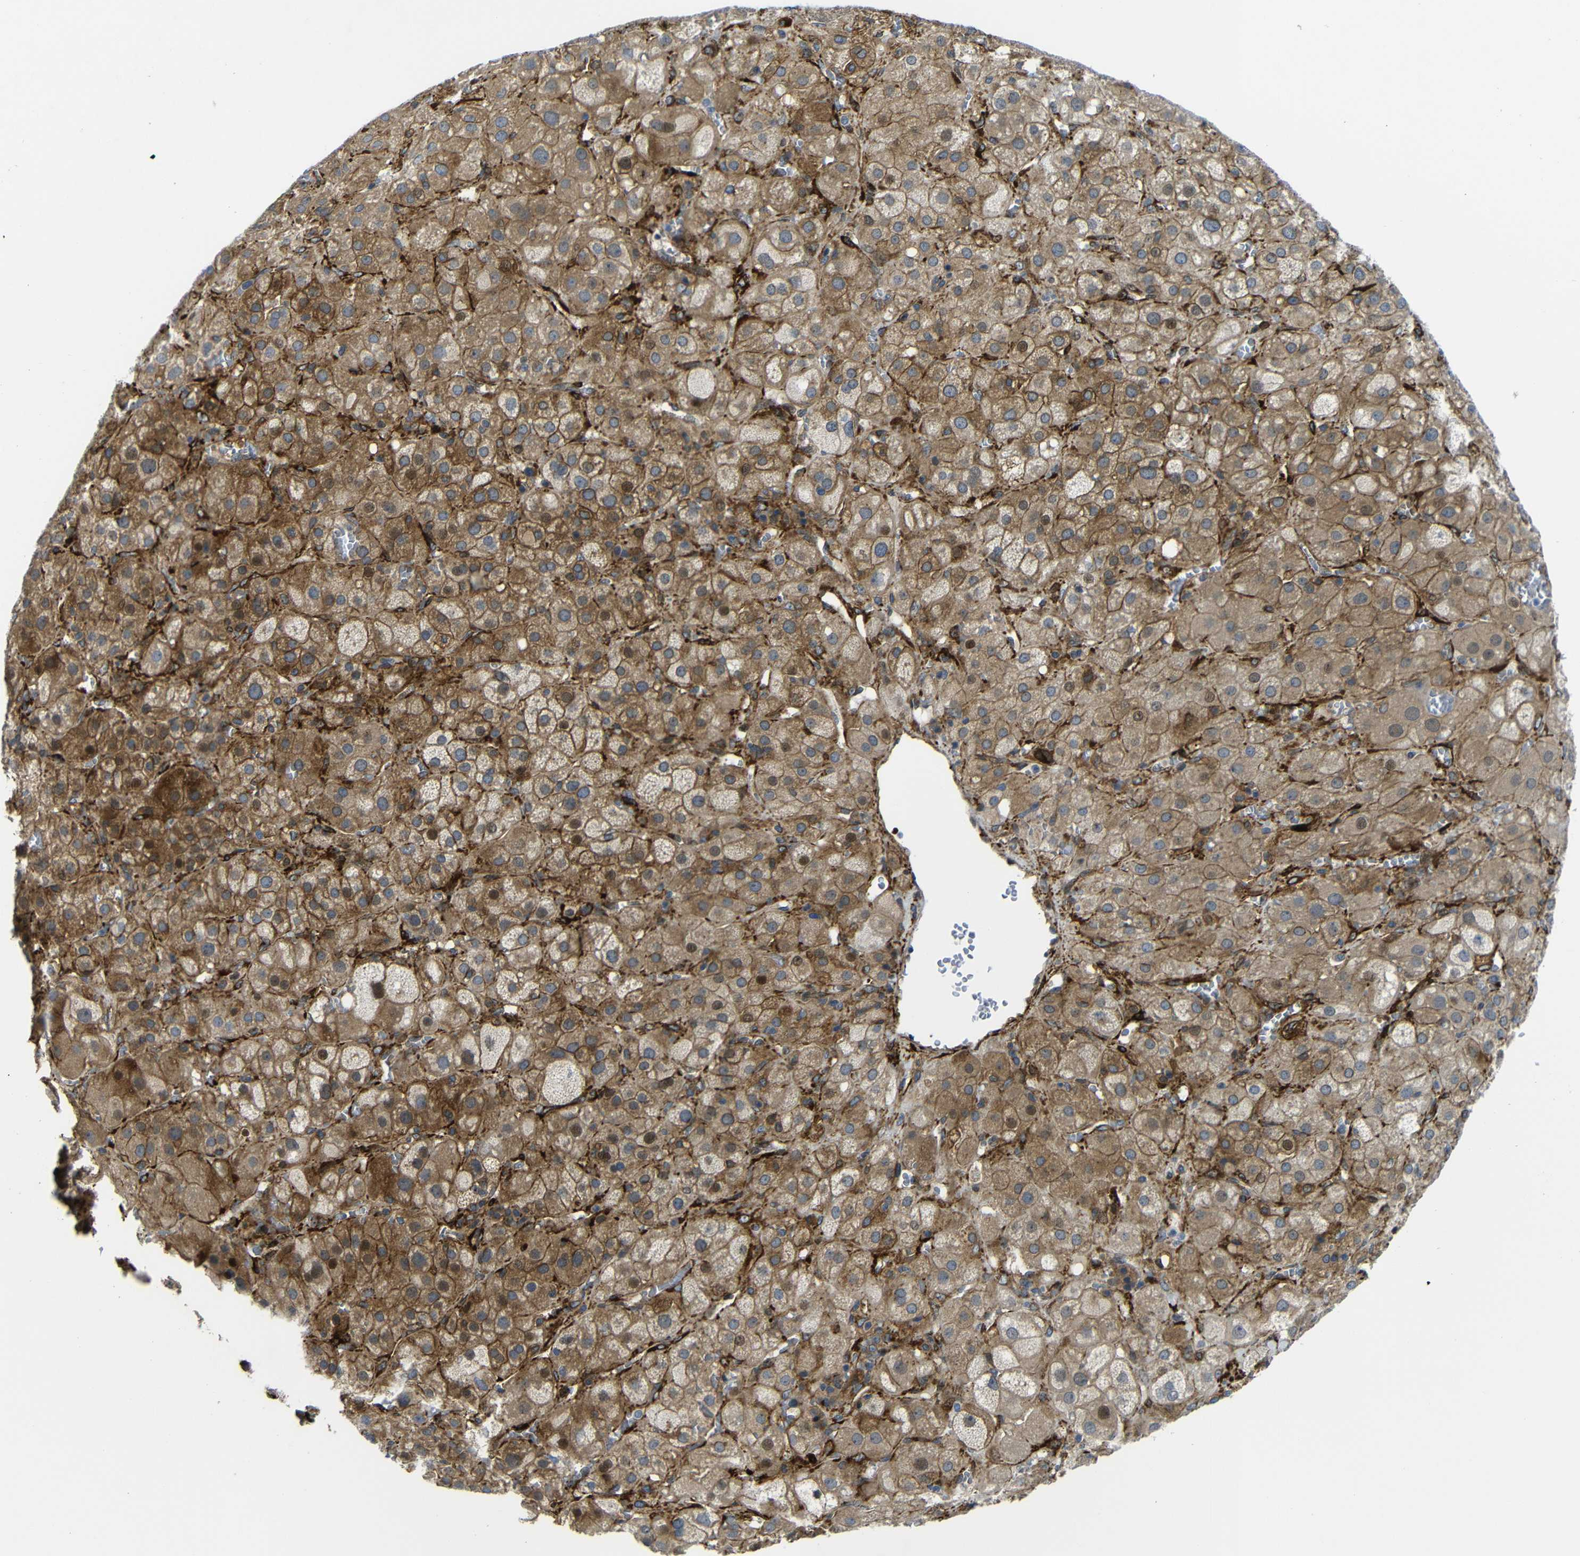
{"staining": {"intensity": "moderate", "quantity": "25%-75%", "location": "cytoplasmic/membranous"}, "tissue": "adrenal gland", "cell_type": "Glandular cells", "image_type": "normal", "snomed": [{"axis": "morphology", "description": "Normal tissue, NOS"}, {"axis": "topography", "description": "Adrenal gland"}], "caption": "A micrograph of human adrenal gland stained for a protein shows moderate cytoplasmic/membranous brown staining in glandular cells. (DAB IHC, brown staining for protein, blue staining for nuclei).", "gene": "PARP14", "patient": {"sex": "female", "age": 47}}